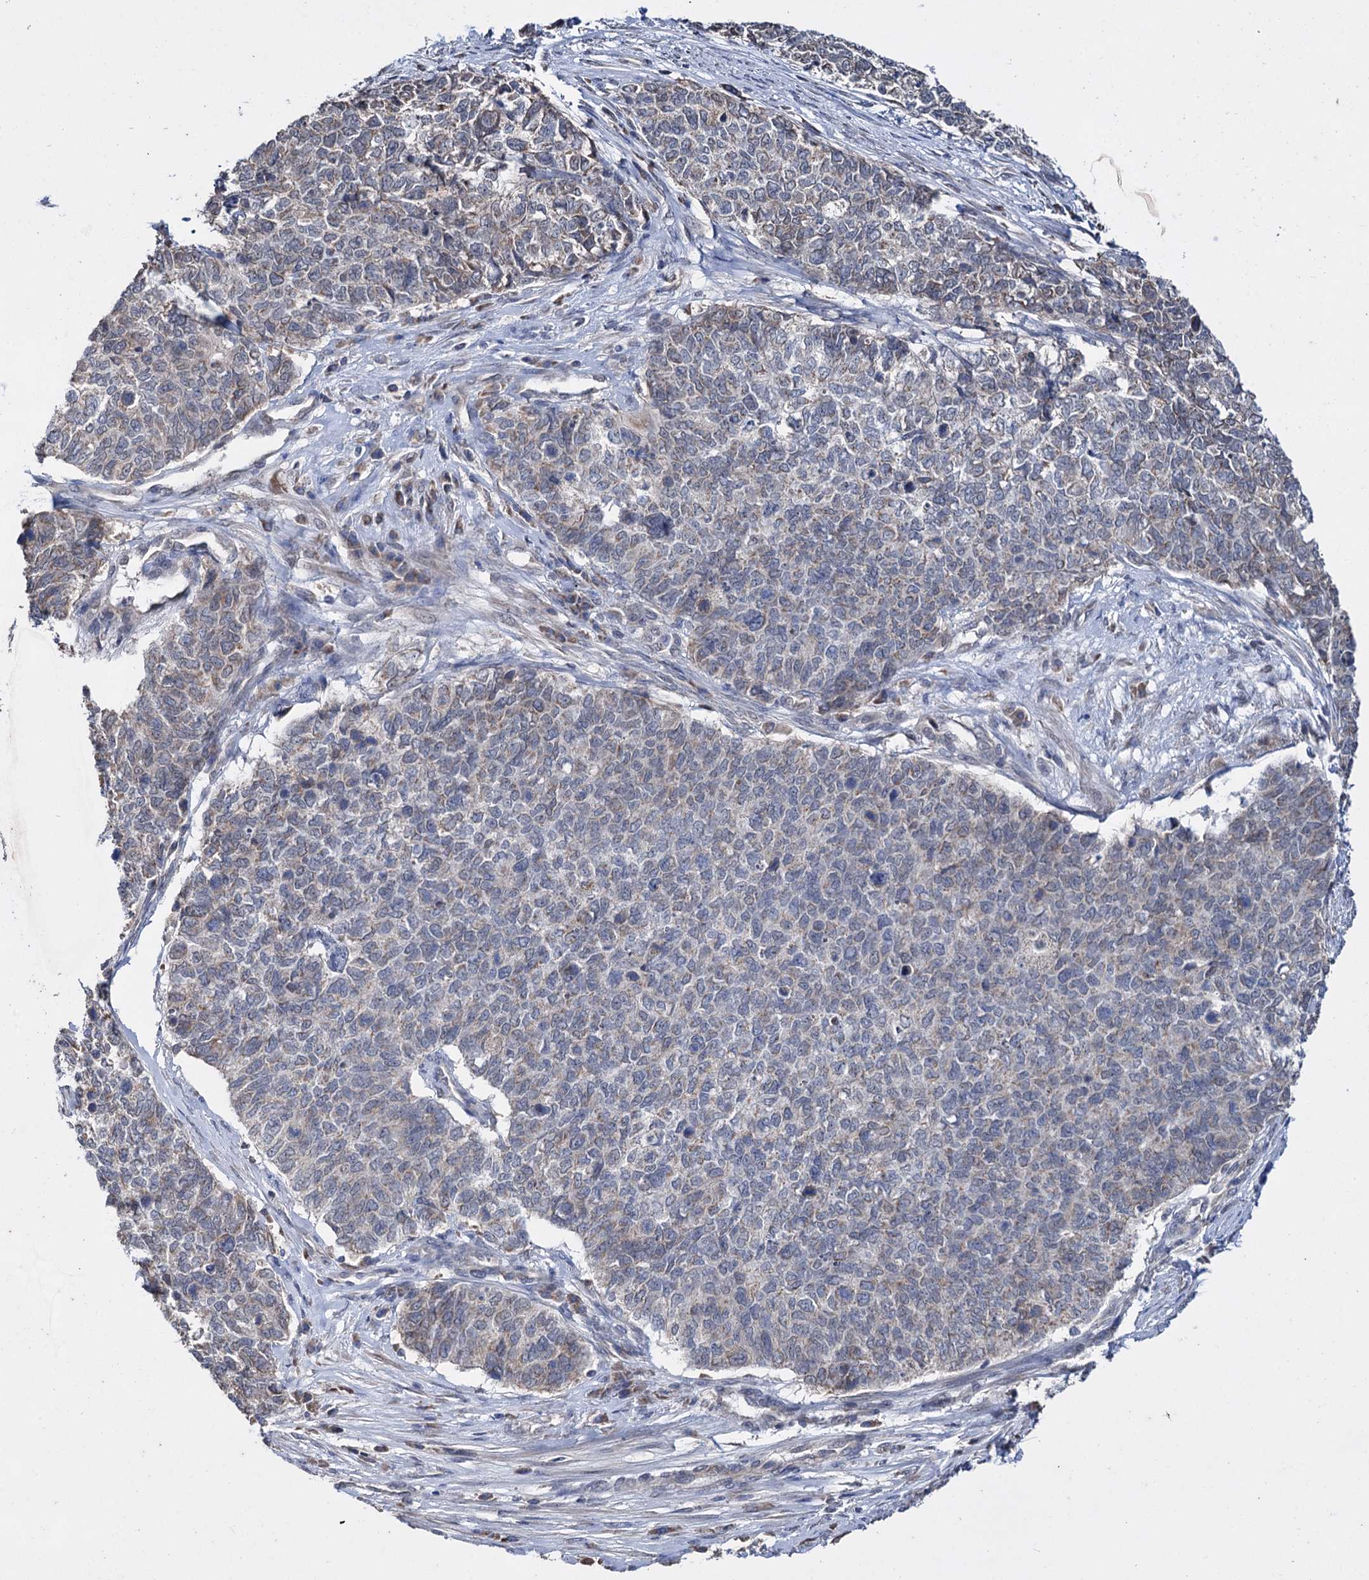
{"staining": {"intensity": "weak", "quantity": "<25%", "location": "cytoplasmic/membranous"}, "tissue": "cervical cancer", "cell_type": "Tumor cells", "image_type": "cancer", "snomed": [{"axis": "morphology", "description": "Squamous cell carcinoma, NOS"}, {"axis": "topography", "description": "Cervix"}], "caption": "Immunohistochemistry (IHC) of cervical squamous cell carcinoma shows no positivity in tumor cells.", "gene": "CLPB", "patient": {"sex": "female", "age": 63}}